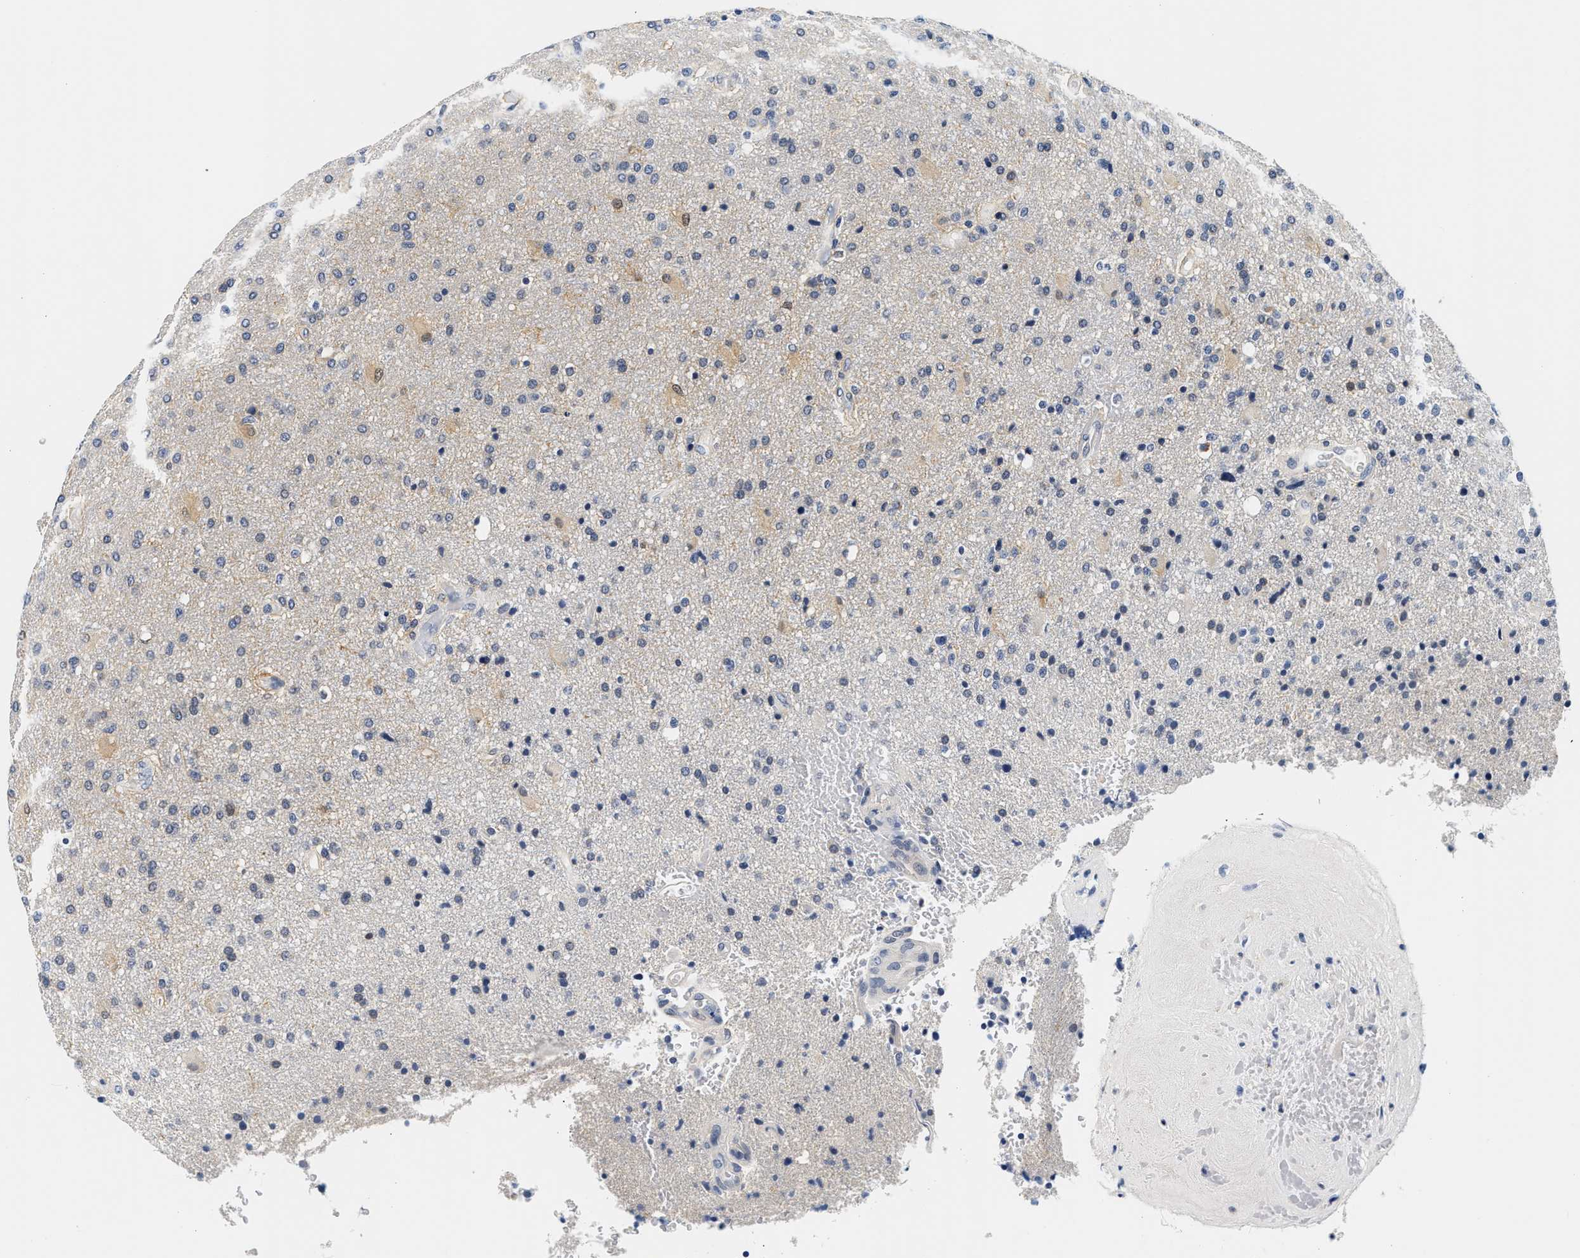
{"staining": {"intensity": "weak", "quantity": "<25%", "location": "cytoplasmic/membranous"}, "tissue": "glioma", "cell_type": "Tumor cells", "image_type": "cancer", "snomed": [{"axis": "morphology", "description": "Glioma, malignant, High grade"}, {"axis": "topography", "description": "Brain"}], "caption": "The photomicrograph reveals no staining of tumor cells in glioma. (DAB (3,3'-diaminobenzidine) immunohistochemistry, high magnification).", "gene": "UCHL3", "patient": {"sex": "male", "age": 72}}